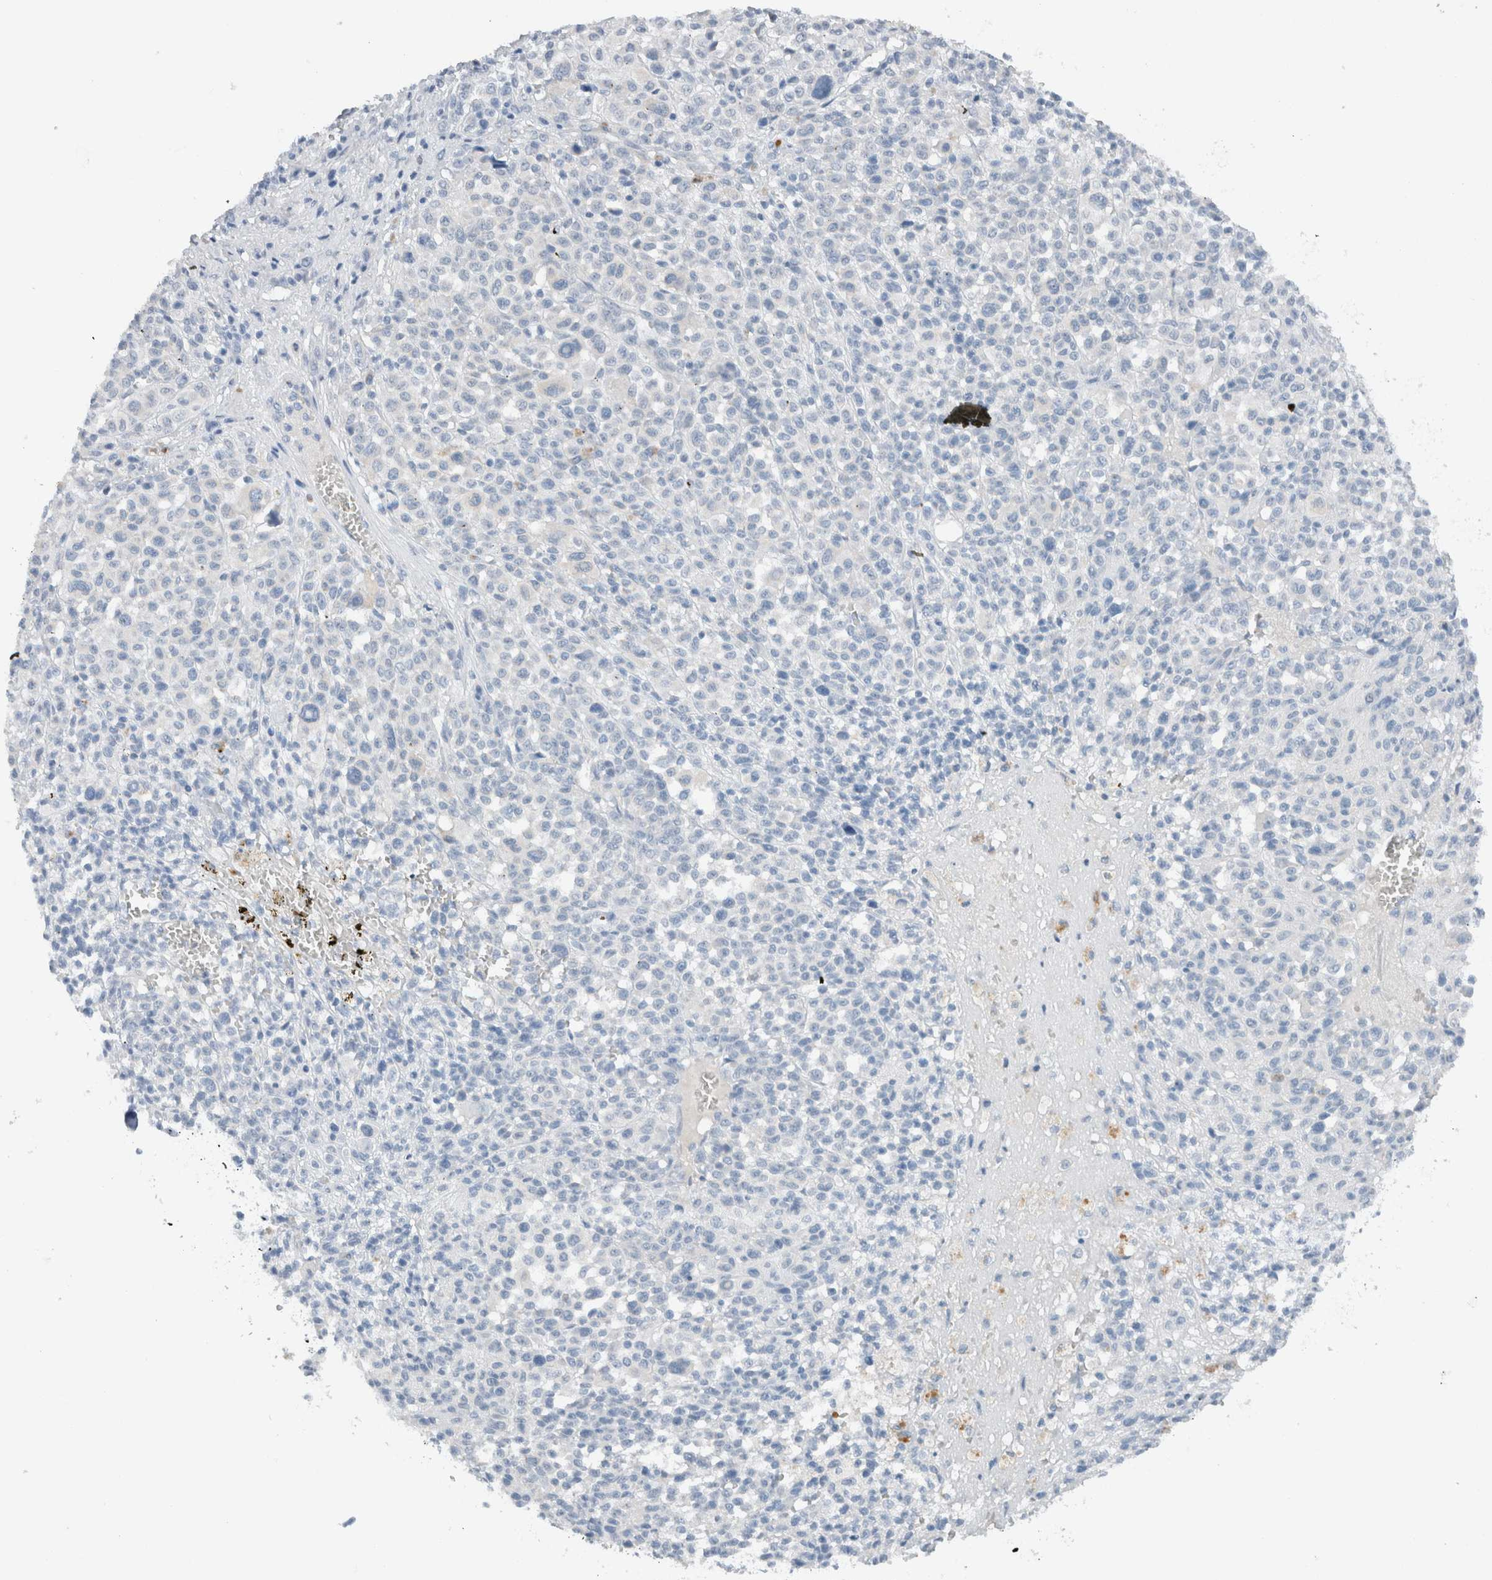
{"staining": {"intensity": "negative", "quantity": "none", "location": "none"}, "tissue": "melanoma", "cell_type": "Tumor cells", "image_type": "cancer", "snomed": [{"axis": "morphology", "description": "Malignant melanoma, Metastatic site"}, {"axis": "topography", "description": "Skin"}], "caption": "This is an immunohistochemistry (IHC) histopathology image of human melanoma. There is no positivity in tumor cells.", "gene": "DUOX1", "patient": {"sex": "female", "age": 74}}